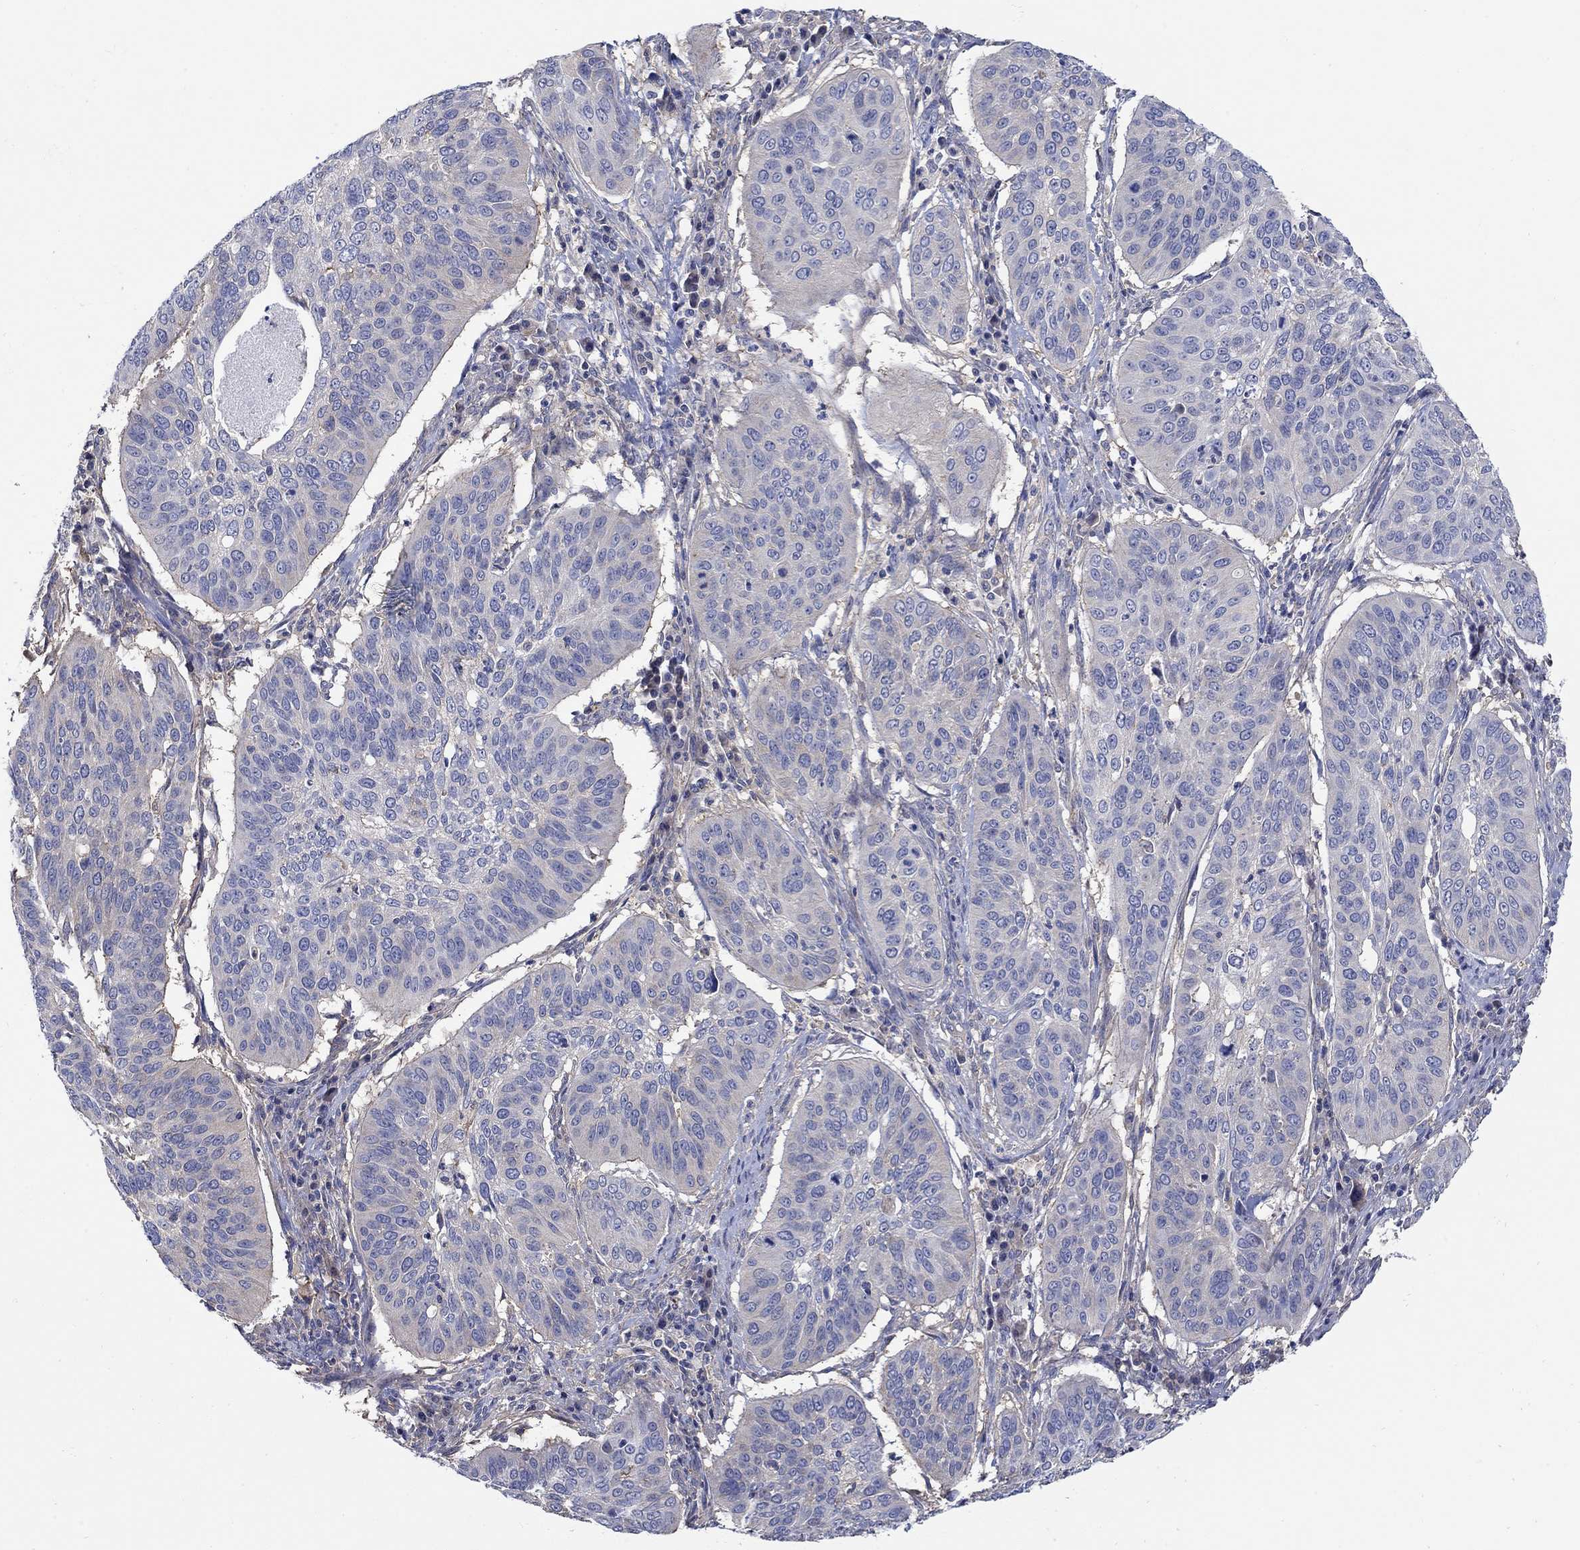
{"staining": {"intensity": "negative", "quantity": "none", "location": "none"}, "tissue": "cervical cancer", "cell_type": "Tumor cells", "image_type": "cancer", "snomed": [{"axis": "morphology", "description": "Normal tissue, NOS"}, {"axis": "morphology", "description": "Squamous cell carcinoma, NOS"}, {"axis": "topography", "description": "Cervix"}], "caption": "Squamous cell carcinoma (cervical) was stained to show a protein in brown. There is no significant staining in tumor cells.", "gene": "TEKT3", "patient": {"sex": "female", "age": 39}}